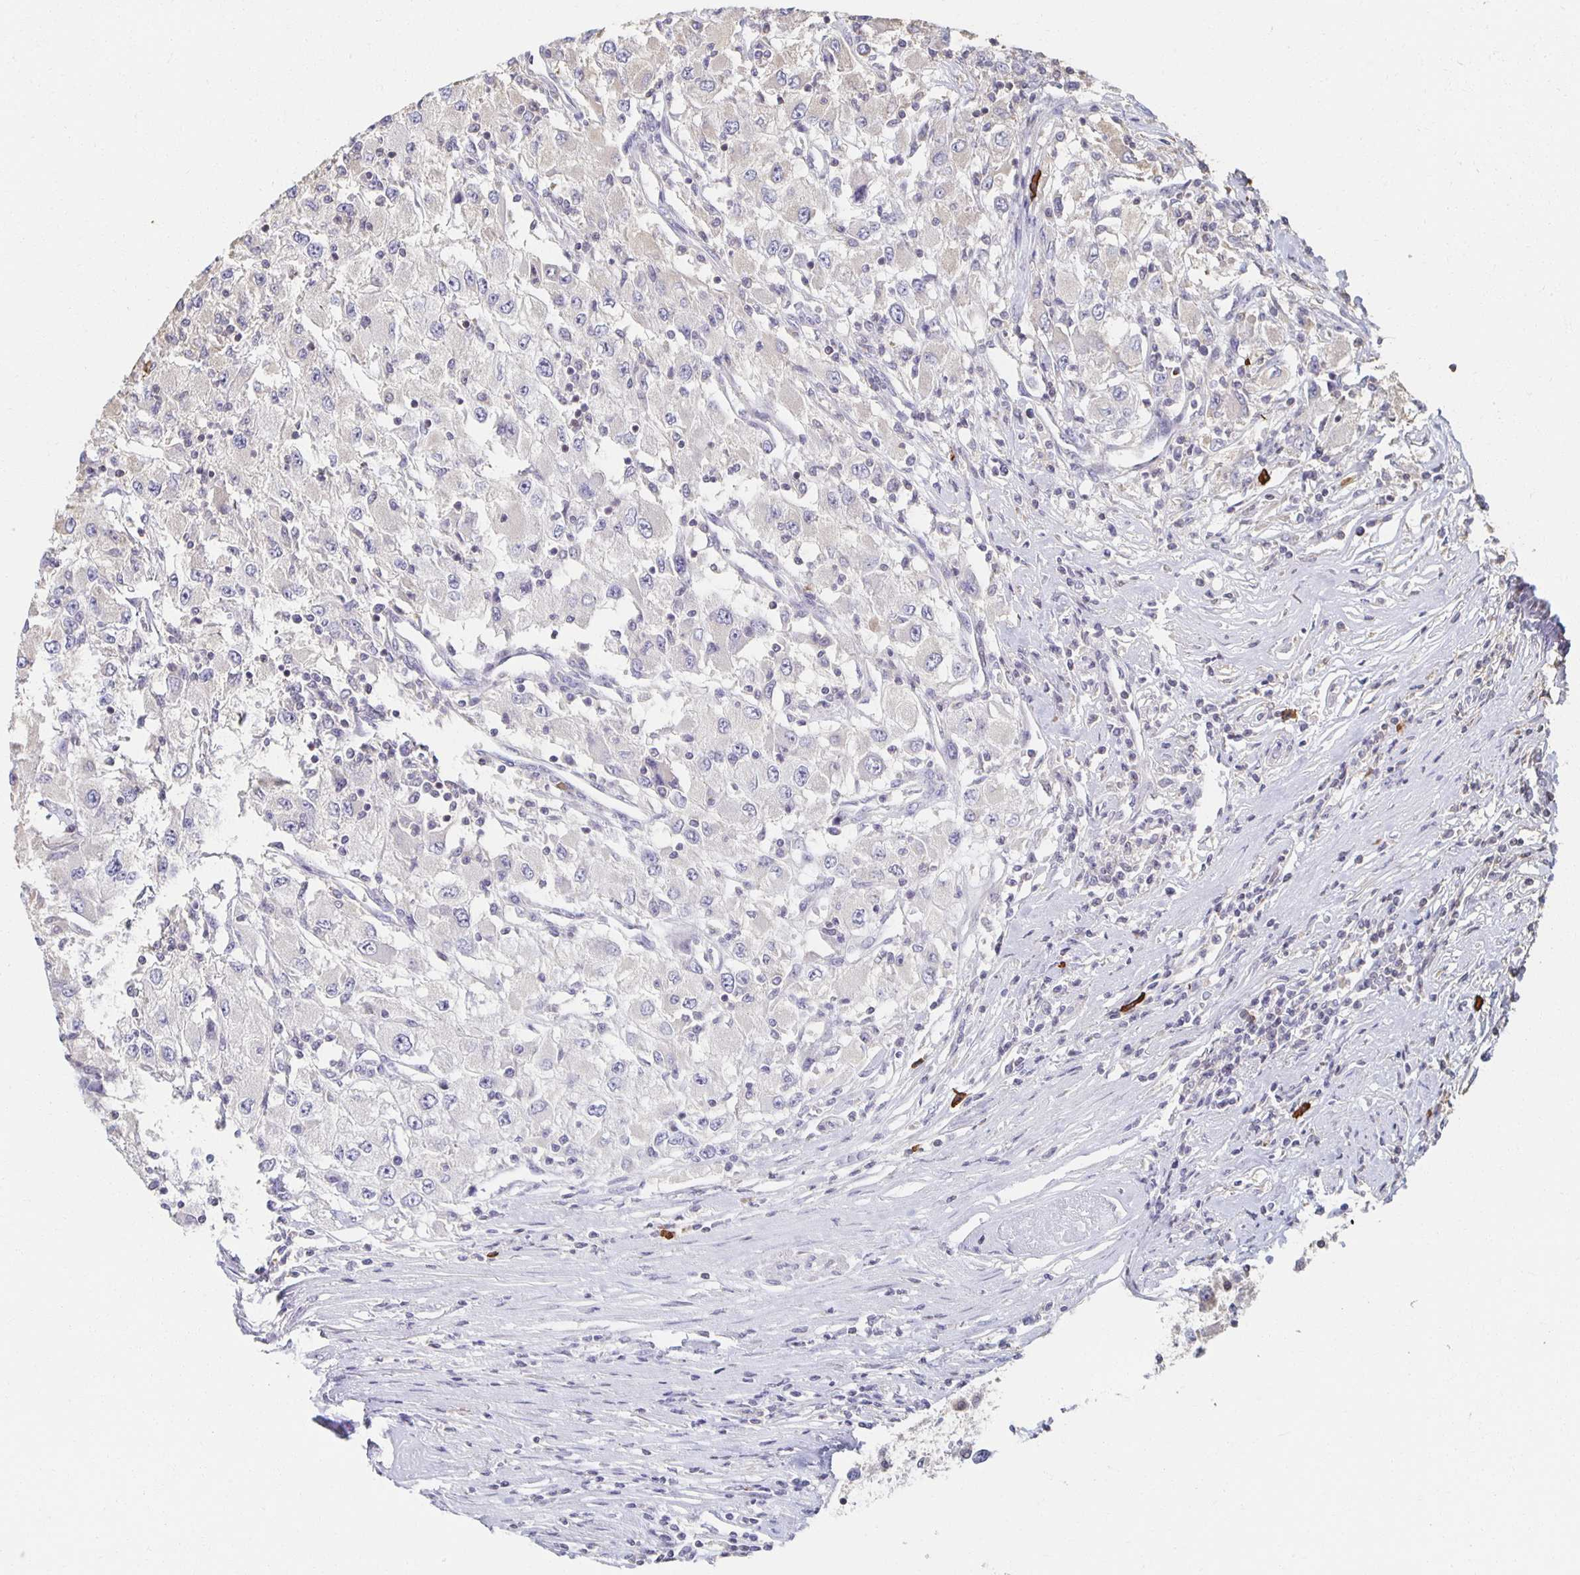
{"staining": {"intensity": "negative", "quantity": "none", "location": "none"}, "tissue": "renal cancer", "cell_type": "Tumor cells", "image_type": "cancer", "snomed": [{"axis": "morphology", "description": "Adenocarcinoma, NOS"}, {"axis": "topography", "description": "Kidney"}], "caption": "An immunohistochemistry (IHC) micrograph of renal cancer is shown. There is no staining in tumor cells of renal cancer.", "gene": "ZNF692", "patient": {"sex": "female", "age": 67}}